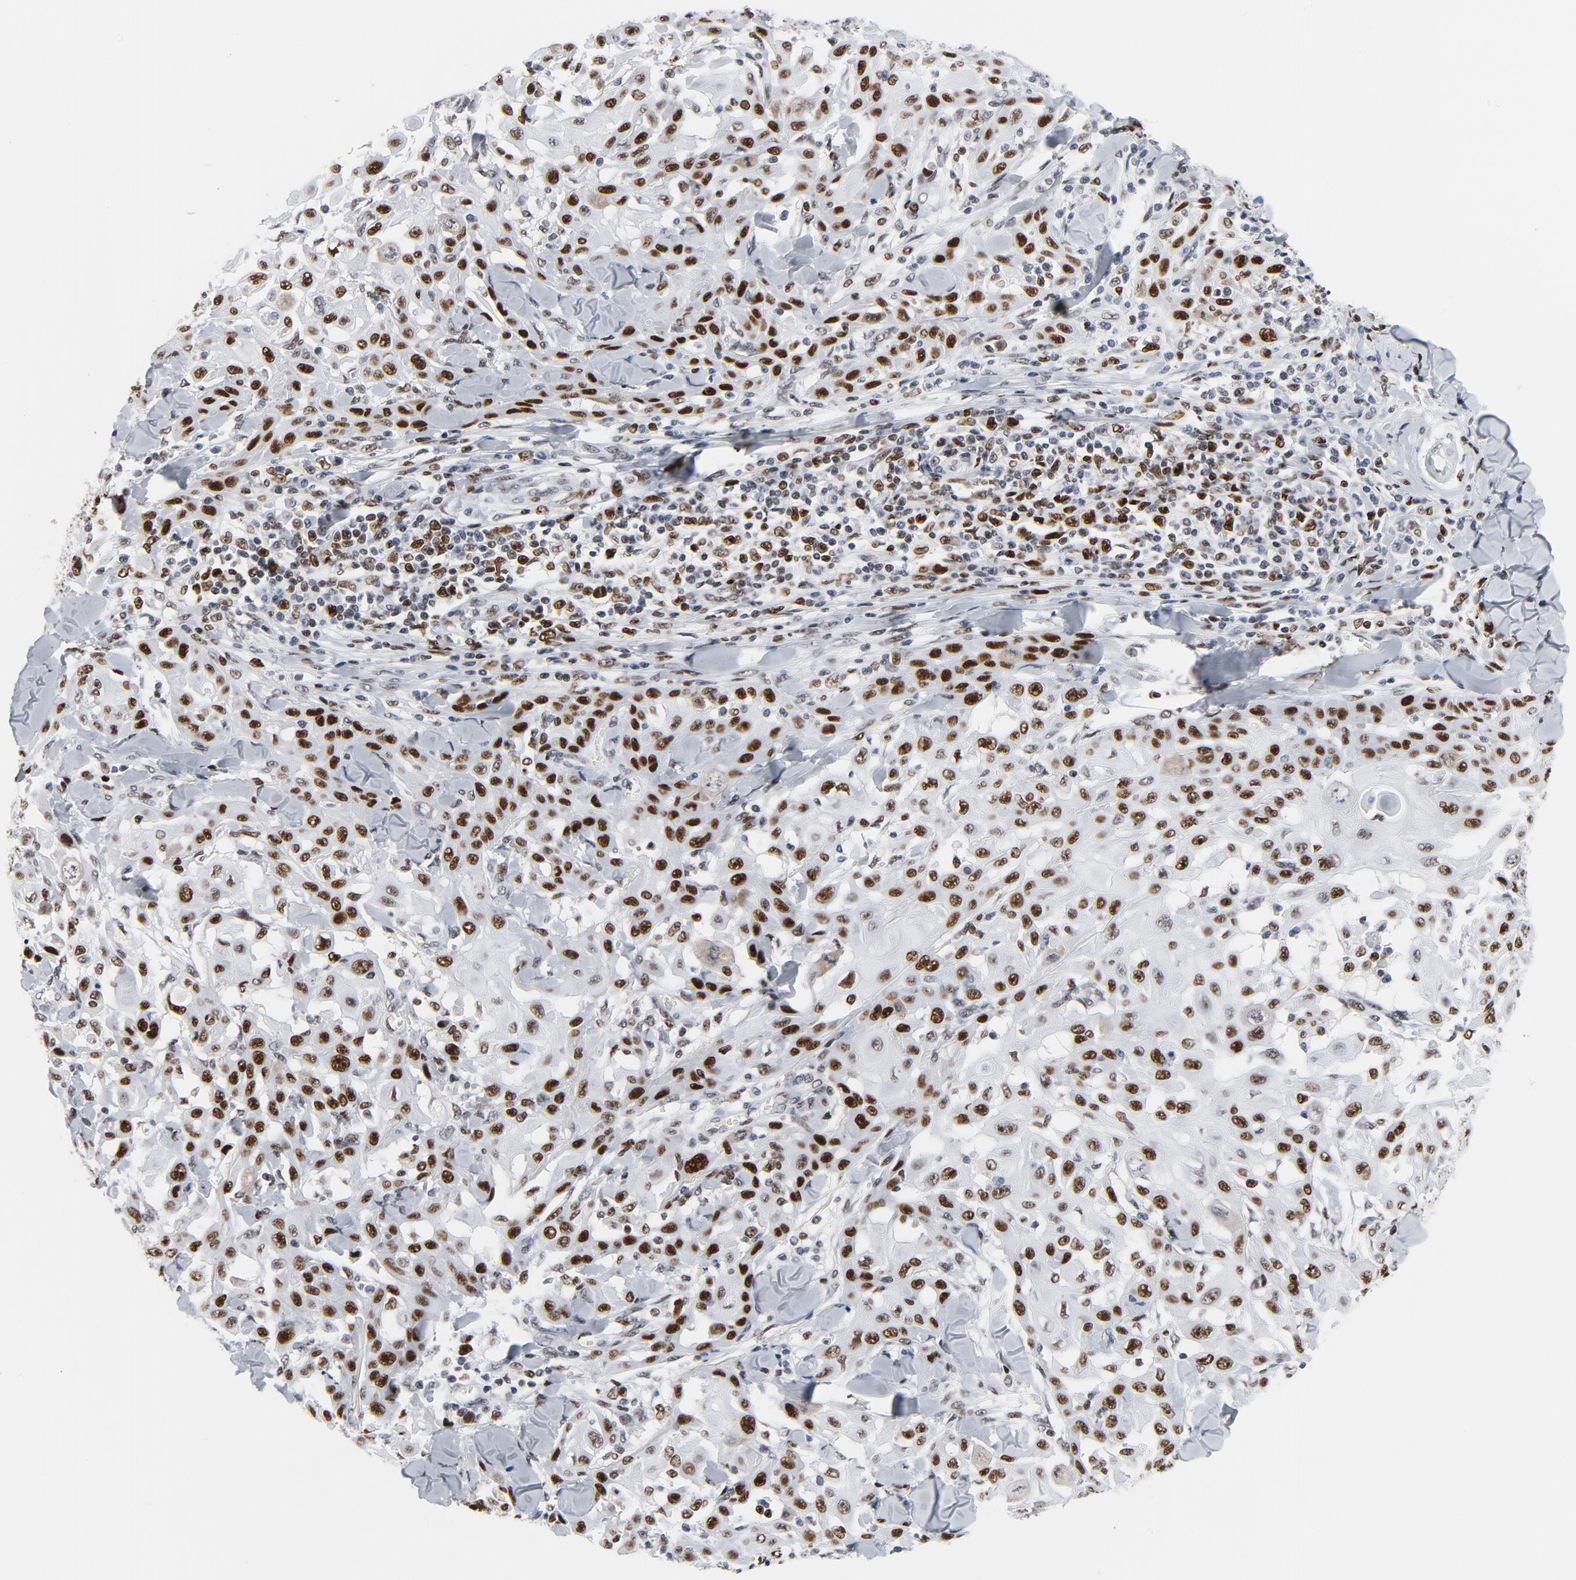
{"staining": {"intensity": "strong", "quantity": ">75%", "location": "nuclear"}, "tissue": "skin cancer", "cell_type": "Tumor cells", "image_type": "cancer", "snomed": [{"axis": "morphology", "description": "Squamous cell carcinoma, NOS"}, {"axis": "topography", "description": "Skin"}], "caption": "Protein staining of squamous cell carcinoma (skin) tissue demonstrates strong nuclear expression in about >75% of tumor cells.", "gene": "POLD1", "patient": {"sex": "male", "age": 24}}